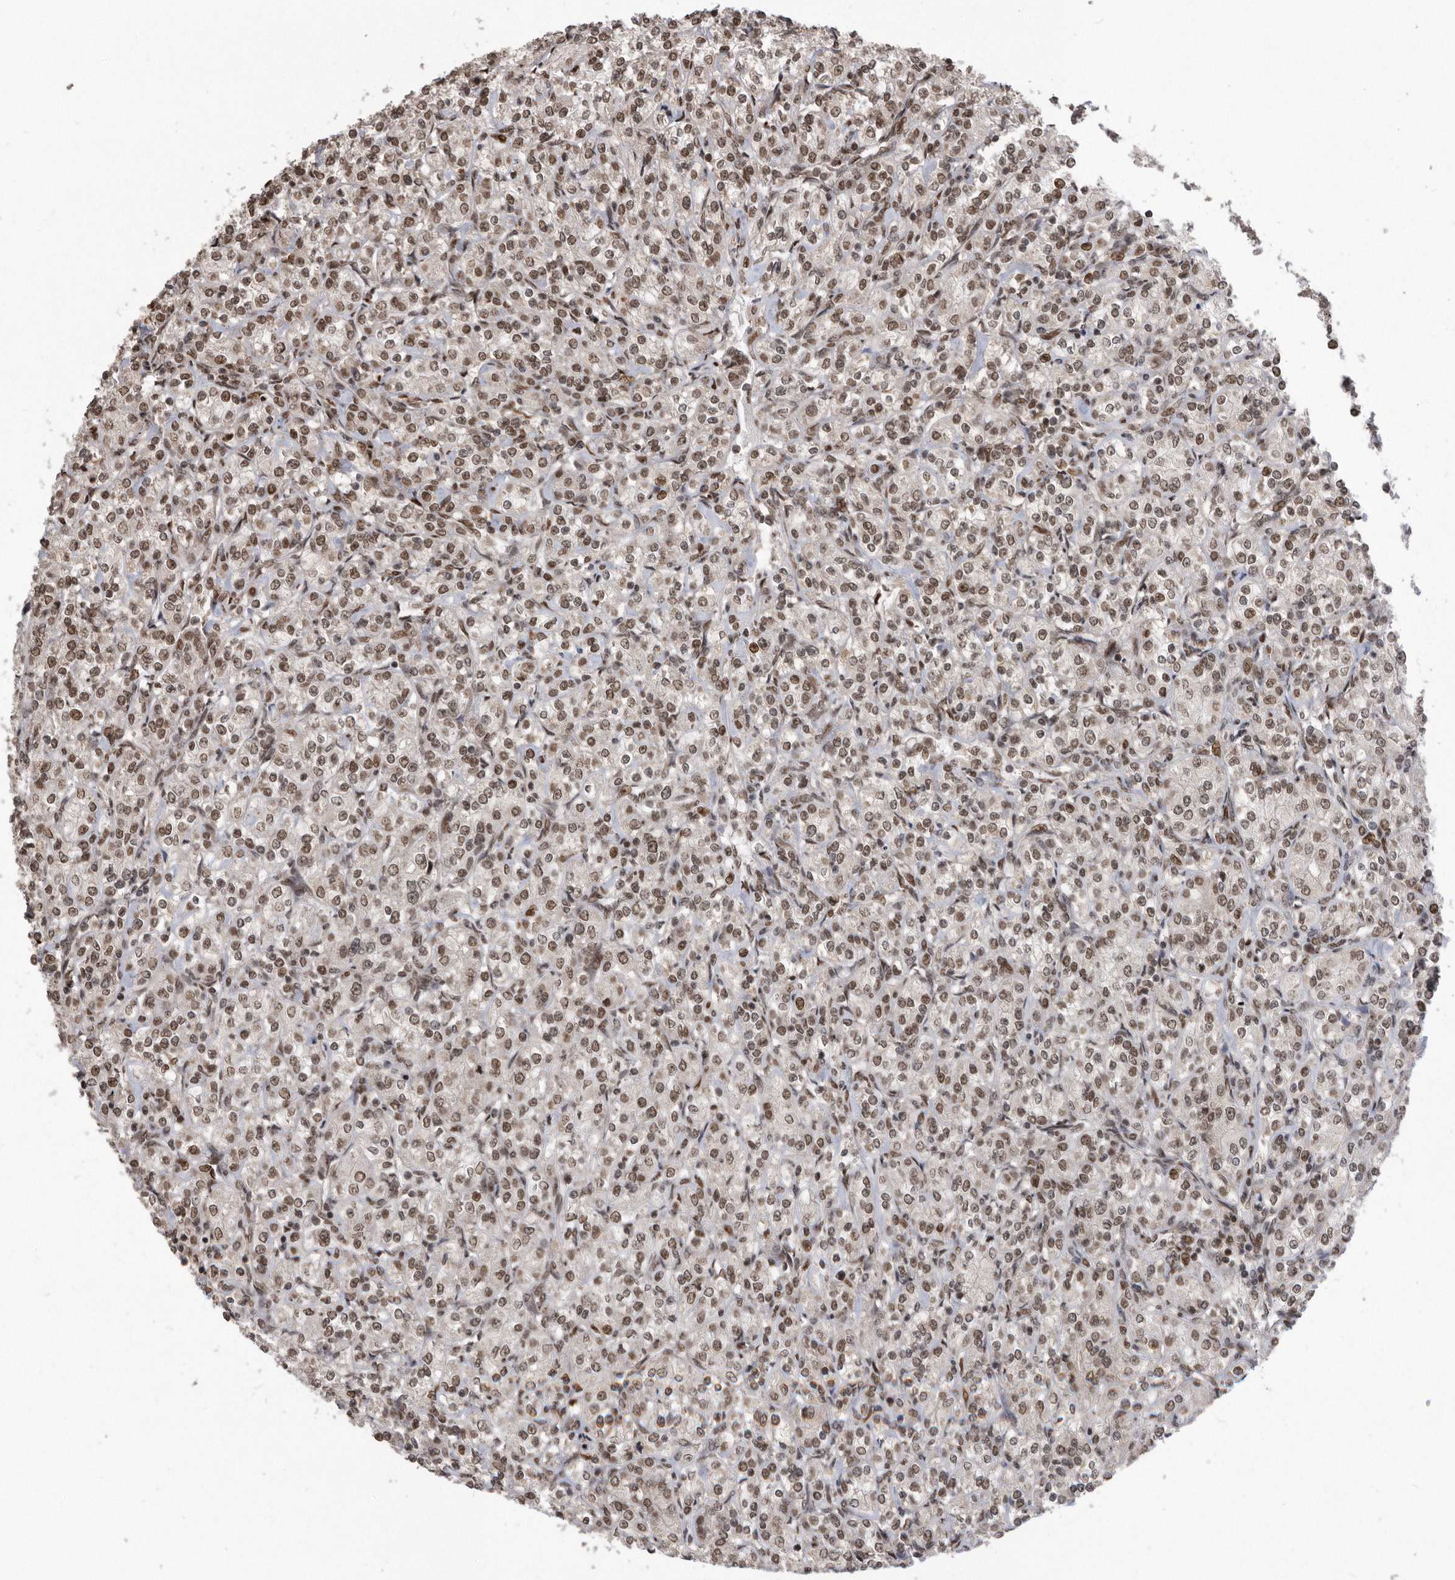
{"staining": {"intensity": "moderate", "quantity": ">75%", "location": "nuclear"}, "tissue": "renal cancer", "cell_type": "Tumor cells", "image_type": "cancer", "snomed": [{"axis": "morphology", "description": "Adenocarcinoma, NOS"}, {"axis": "topography", "description": "Kidney"}], "caption": "This is an image of immunohistochemistry staining of renal cancer, which shows moderate expression in the nuclear of tumor cells.", "gene": "TDRD3", "patient": {"sex": "male", "age": 77}}